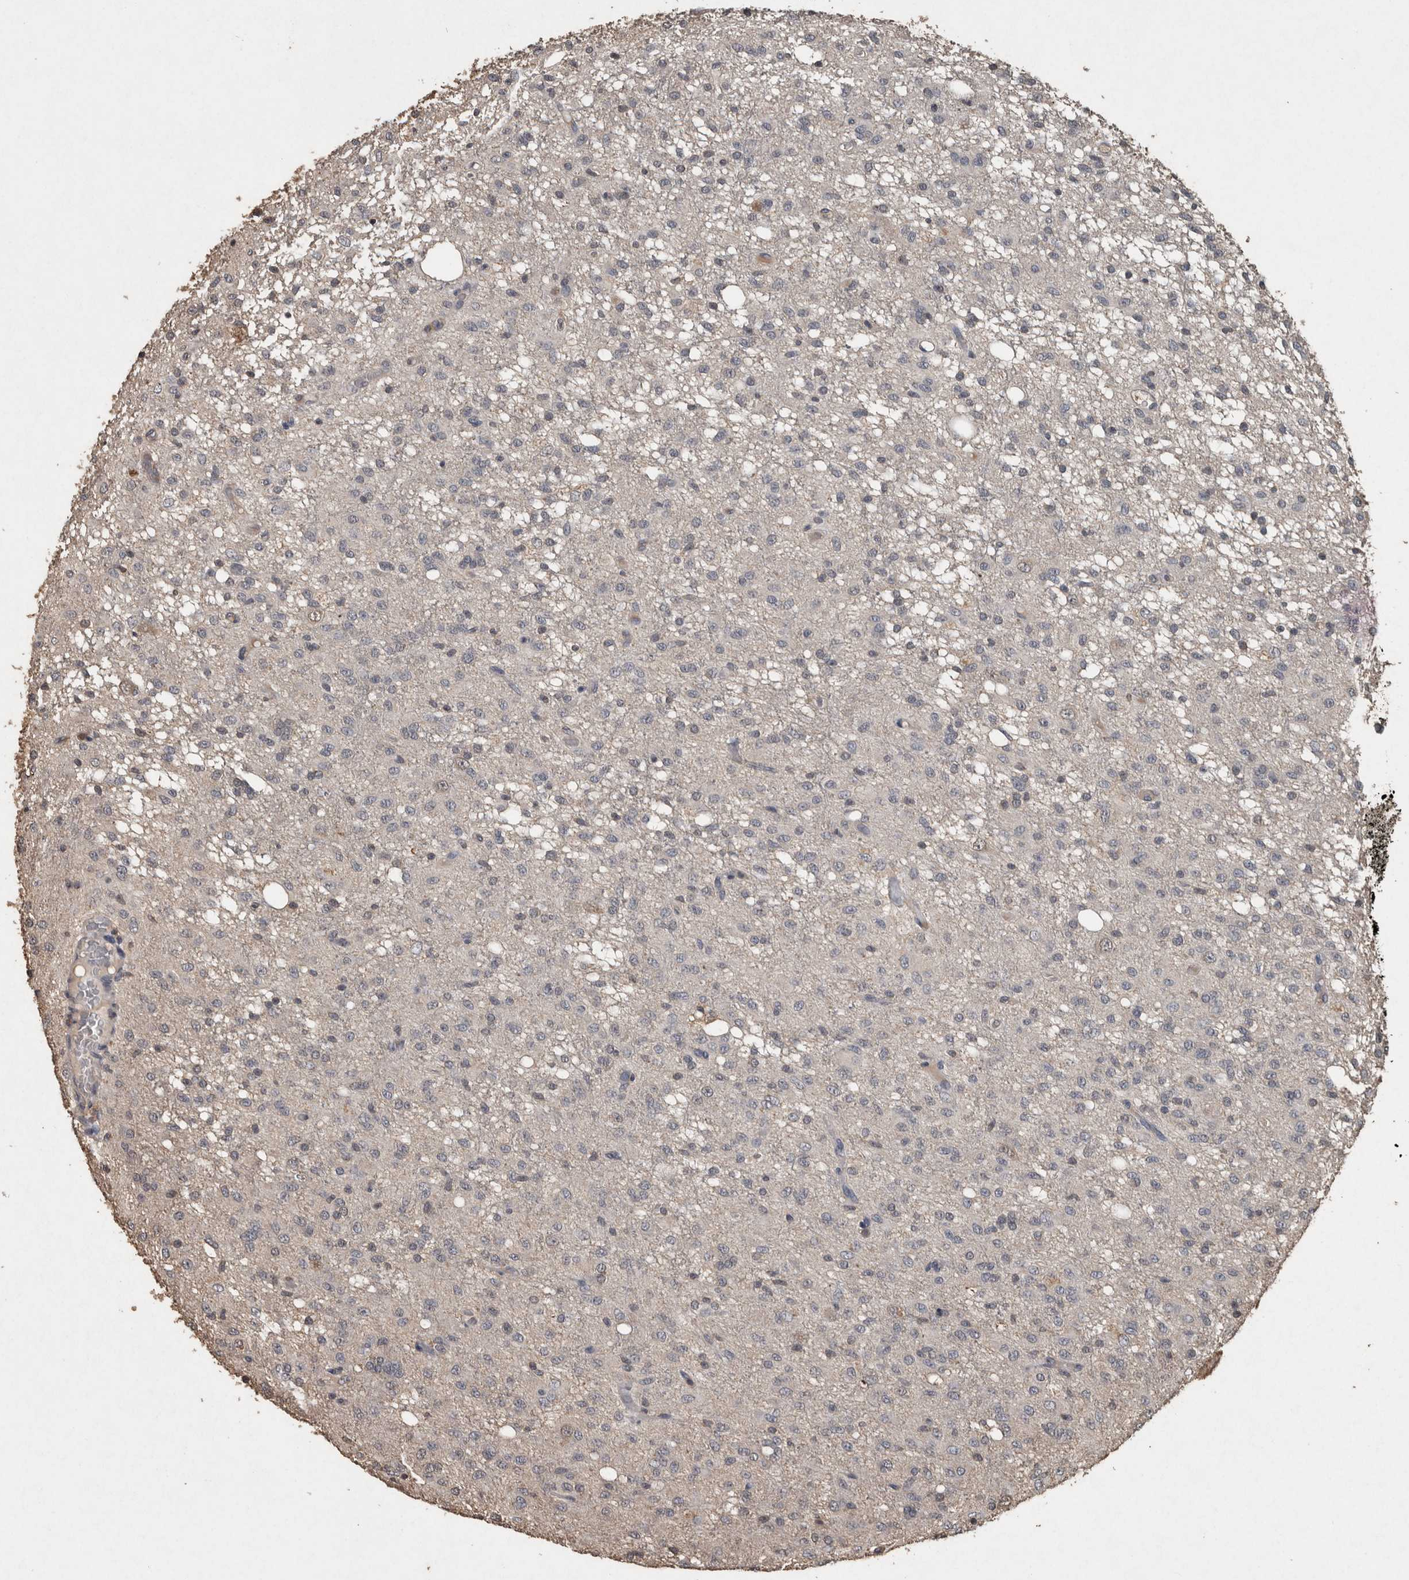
{"staining": {"intensity": "negative", "quantity": "none", "location": "none"}, "tissue": "glioma", "cell_type": "Tumor cells", "image_type": "cancer", "snomed": [{"axis": "morphology", "description": "Glioma, malignant, High grade"}, {"axis": "topography", "description": "Brain"}], "caption": "Immunohistochemical staining of human glioma demonstrates no significant staining in tumor cells. Brightfield microscopy of IHC stained with DAB (3,3'-diaminobenzidine) (brown) and hematoxylin (blue), captured at high magnification.", "gene": "FGFRL1", "patient": {"sex": "female", "age": 59}}